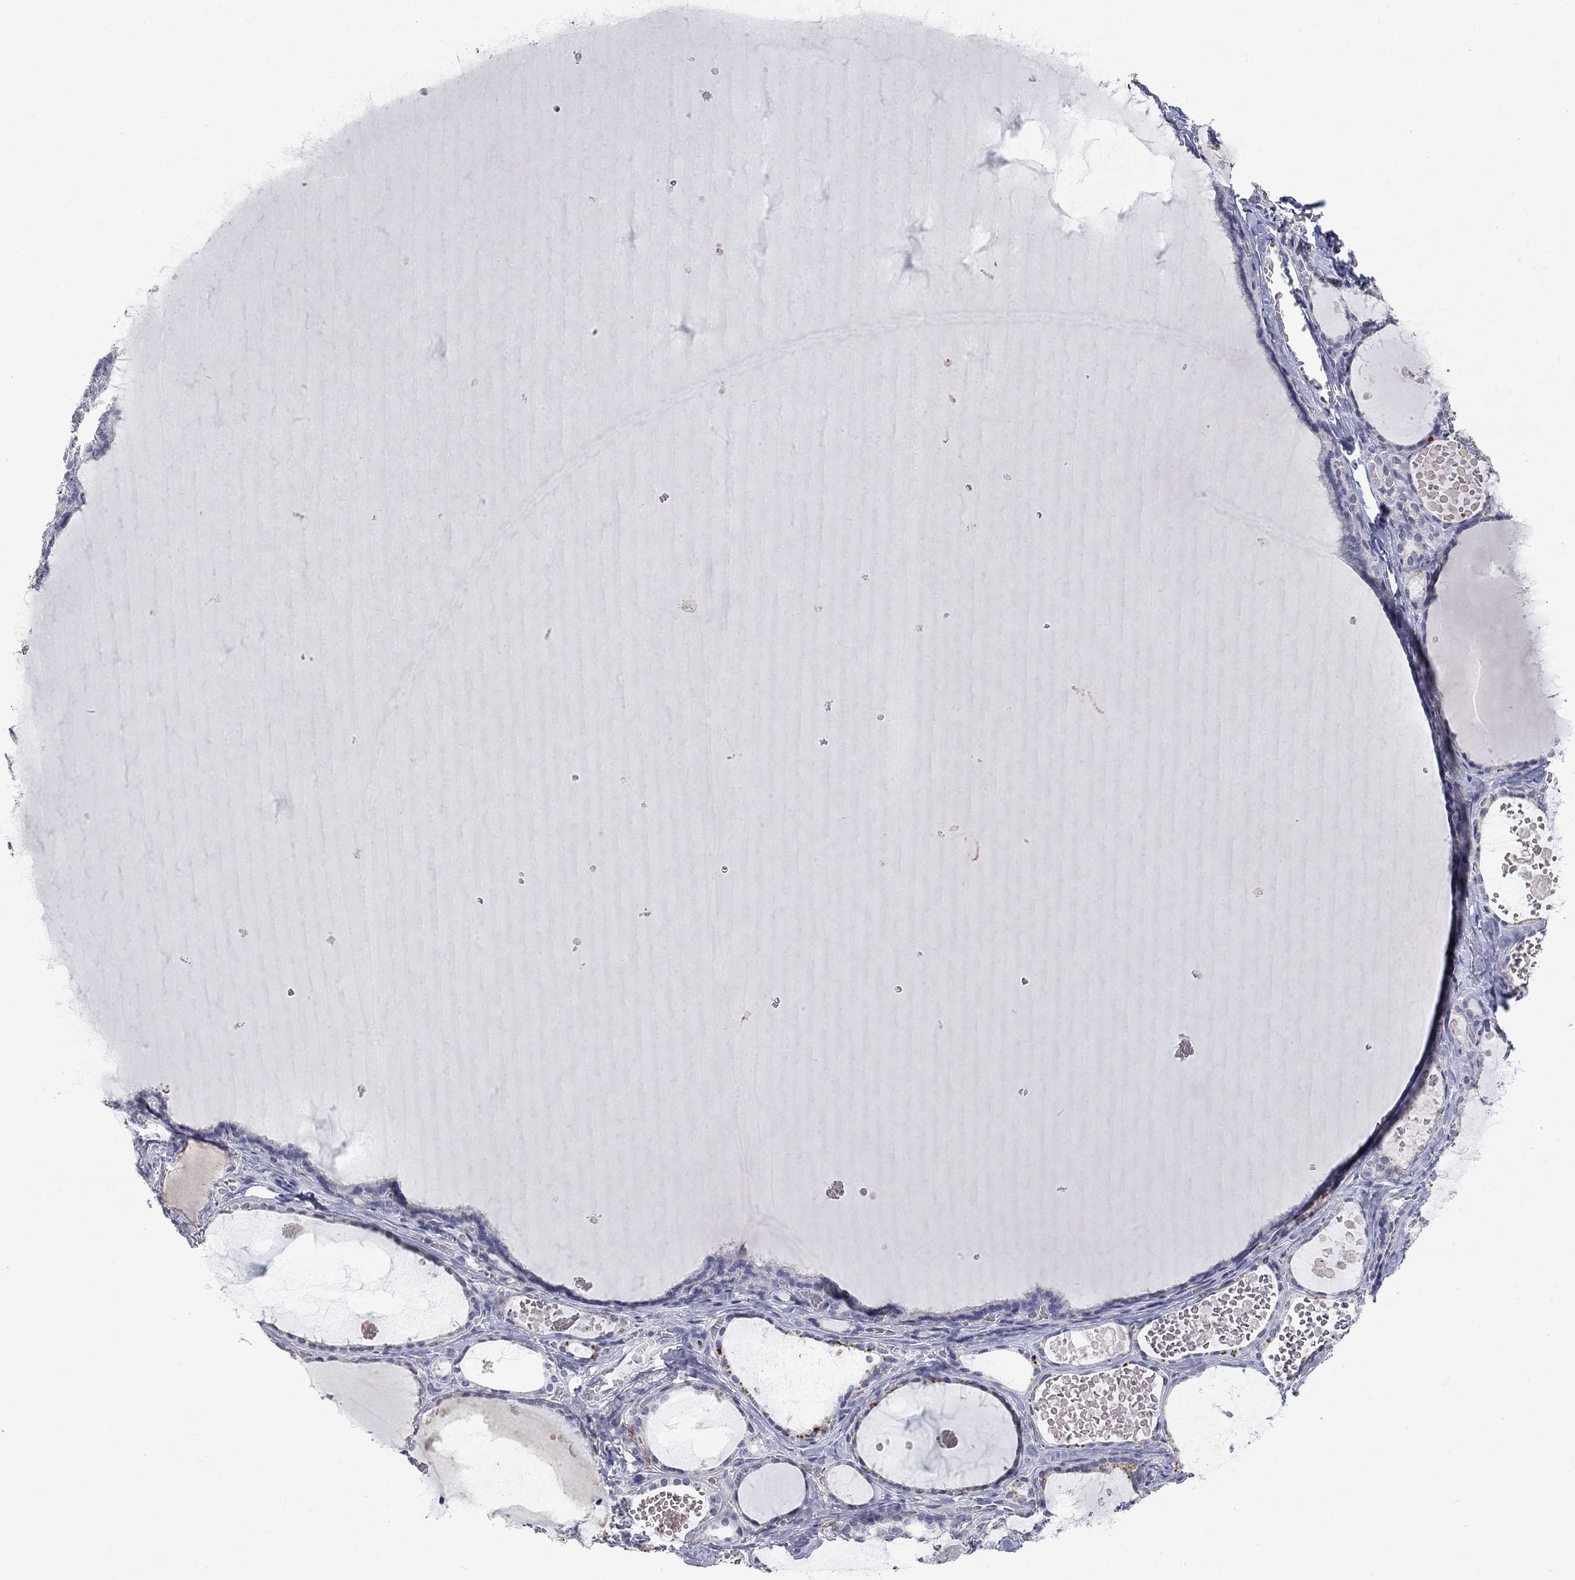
{"staining": {"intensity": "negative", "quantity": "none", "location": "none"}, "tissue": "thyroid gland", "cell_type": "Glandular cells", "image_type": "normal", "snomed": [{"axis": "morphology", "description": "Normal tissue, NOS"}, {"axis": "topography", "description": "Thyroid gland"}], "caption": "This image is of unremarkable thyroid gland stained with immunohistochemistry to label a protein in brown with the nuclei are counter-stained blue. There is no expression in glandular cells.", "gene": "SLC51A", "patient": {"sex": "female", "age": 56}}